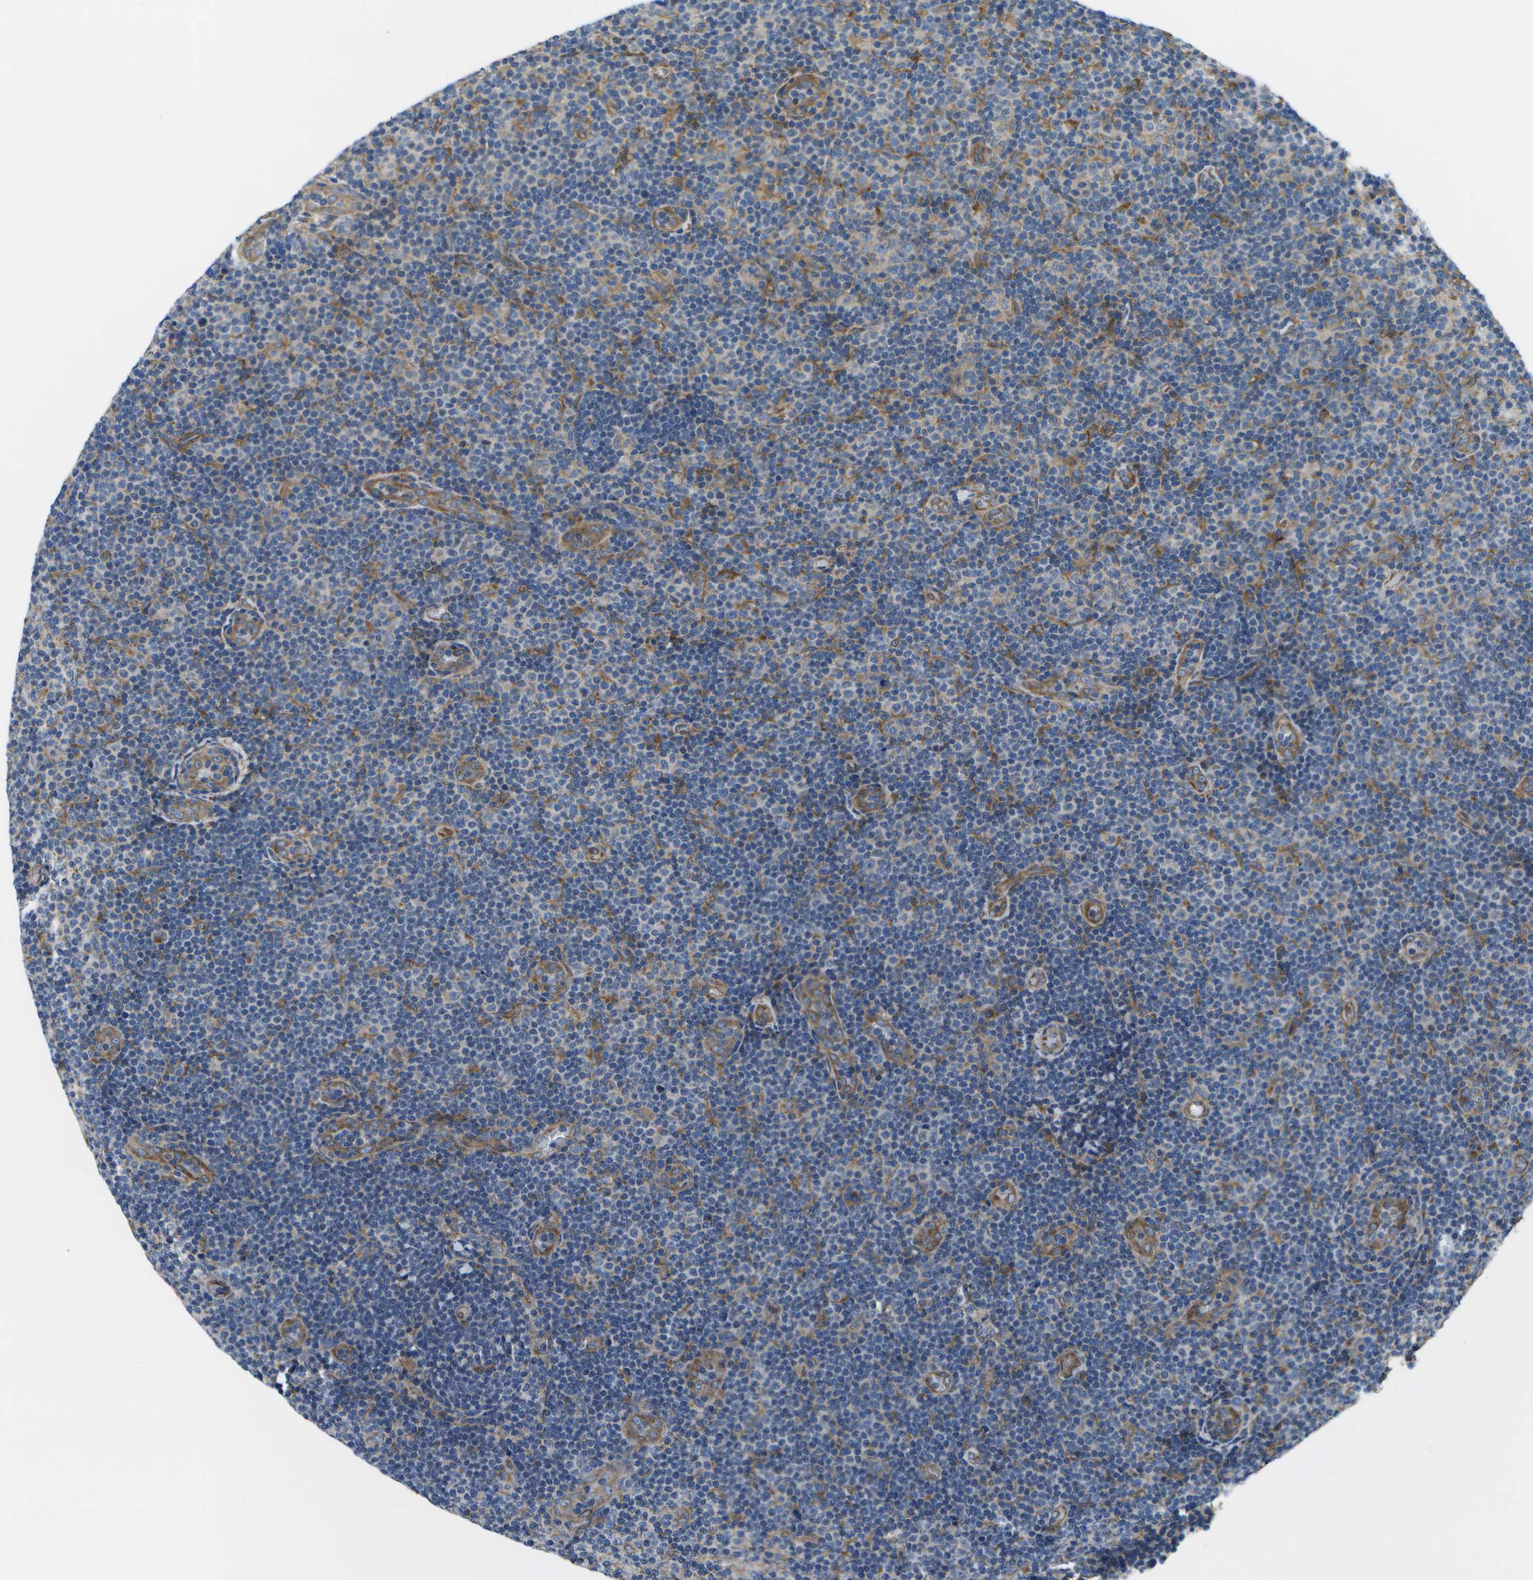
{"staining": {"intensity": "weak", "quantity": "25%-75%", "location": "cytoplasmic/membranous"}, "tissue": "lymphoma", "cell_type": "Tumor cells", "image_type": "cancer", "snomed": [{"axis": "morphology", "description": "Malignant lymphoma, non-Hodgkin's type, Low grade"}, {"axis": "topography", "description": "Lymph node"}], "caption": "Human lymphoma stained with a brown dye displays weak cytoplasmic/membranous positive positivity in about 25%-75% of tumor cells.", "gene": "MVK", "patient": {"sex": "male", "age": 83}}